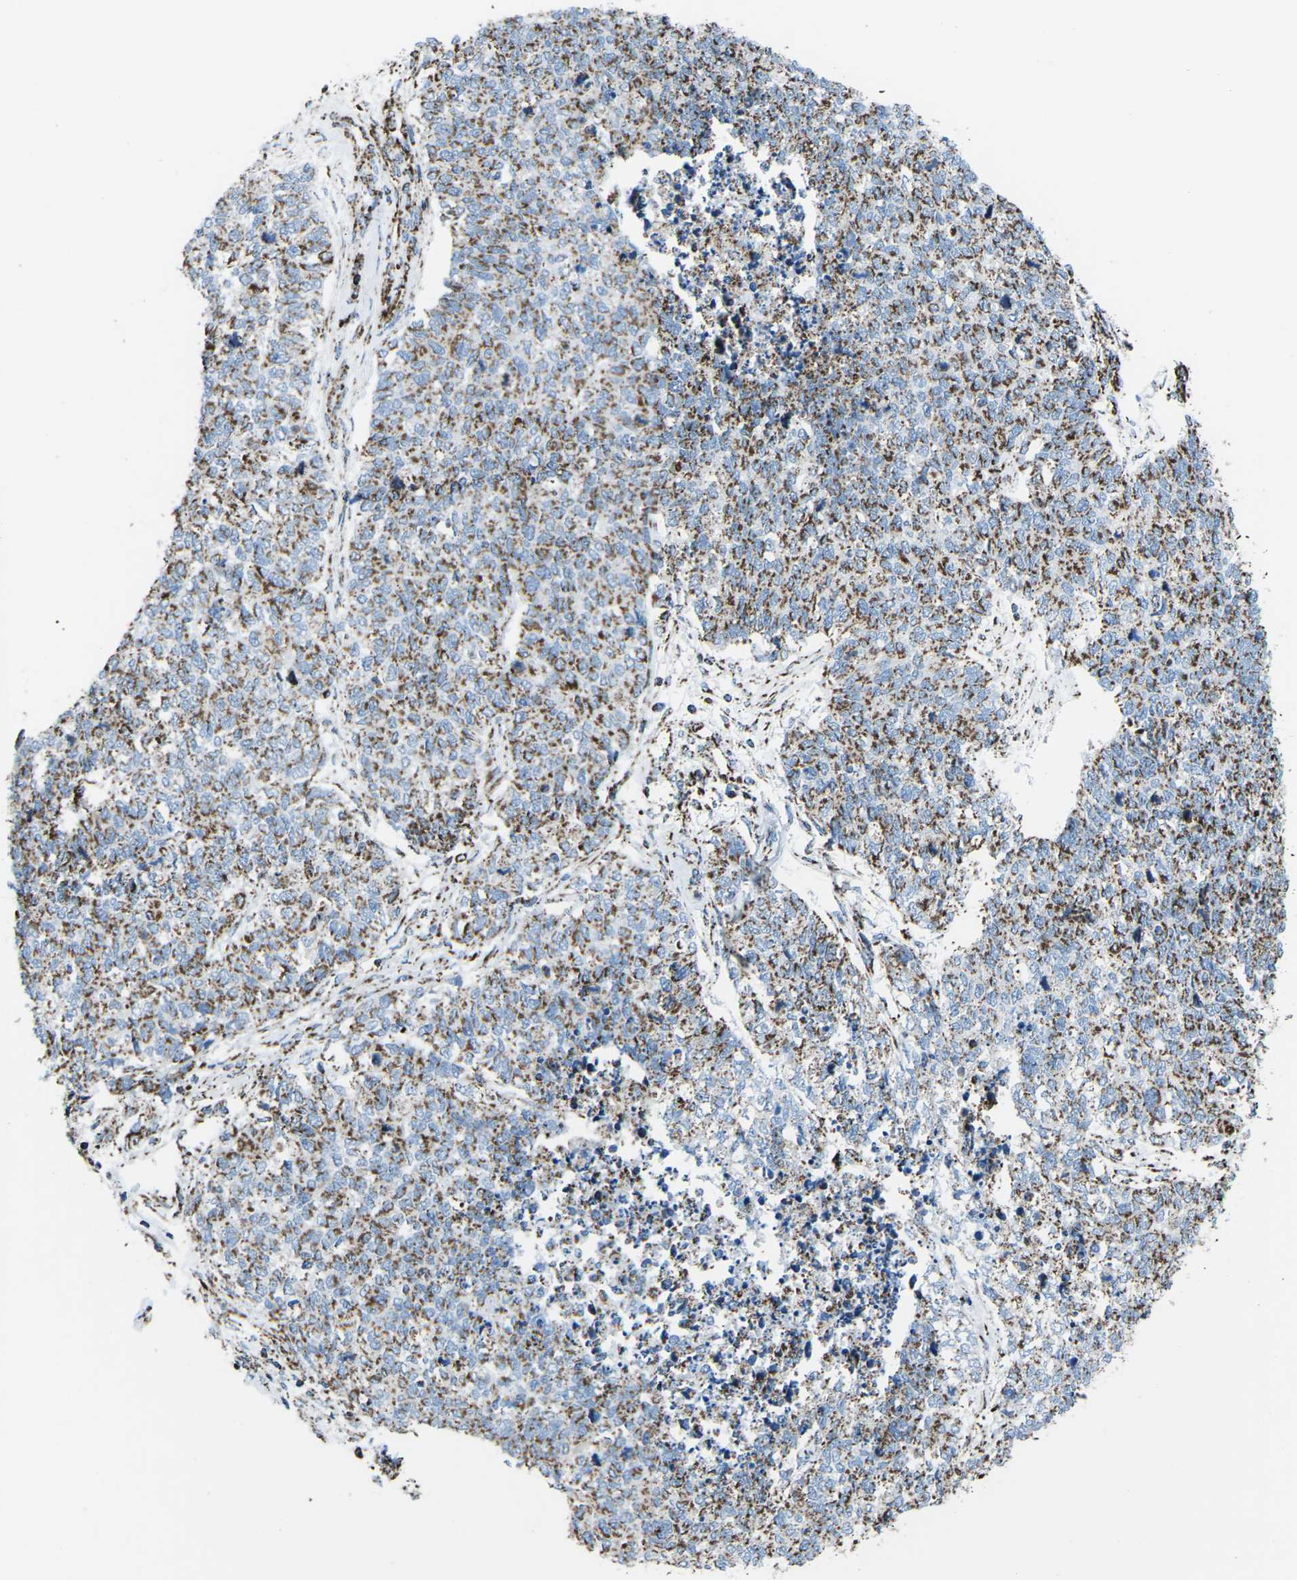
{"staining": {"intensity": "strong", "quantity": "25%-75%", "location": "cytoplasmic/membranous"}, "tissue": "cervical cancer", "cell_type": "Tumor cells", "image_type": "cancer", "snomed": [{"axis": "morphology", "description": "Squamous cell carcinoma, NOS"}, {"axis": "topography", "description": "Cervix"}], "caption": "This image shows cervical cancer (squamous cell carcinoma) stained with immunohistochemistry to label a protein in brown. The cytoplasmic/membranous of tumor cells show strong positivity for the protein. Nuclei are counter-stained blue.", "gene": "MT-CO2", "patient": {"sex": "female", "age": 63}}